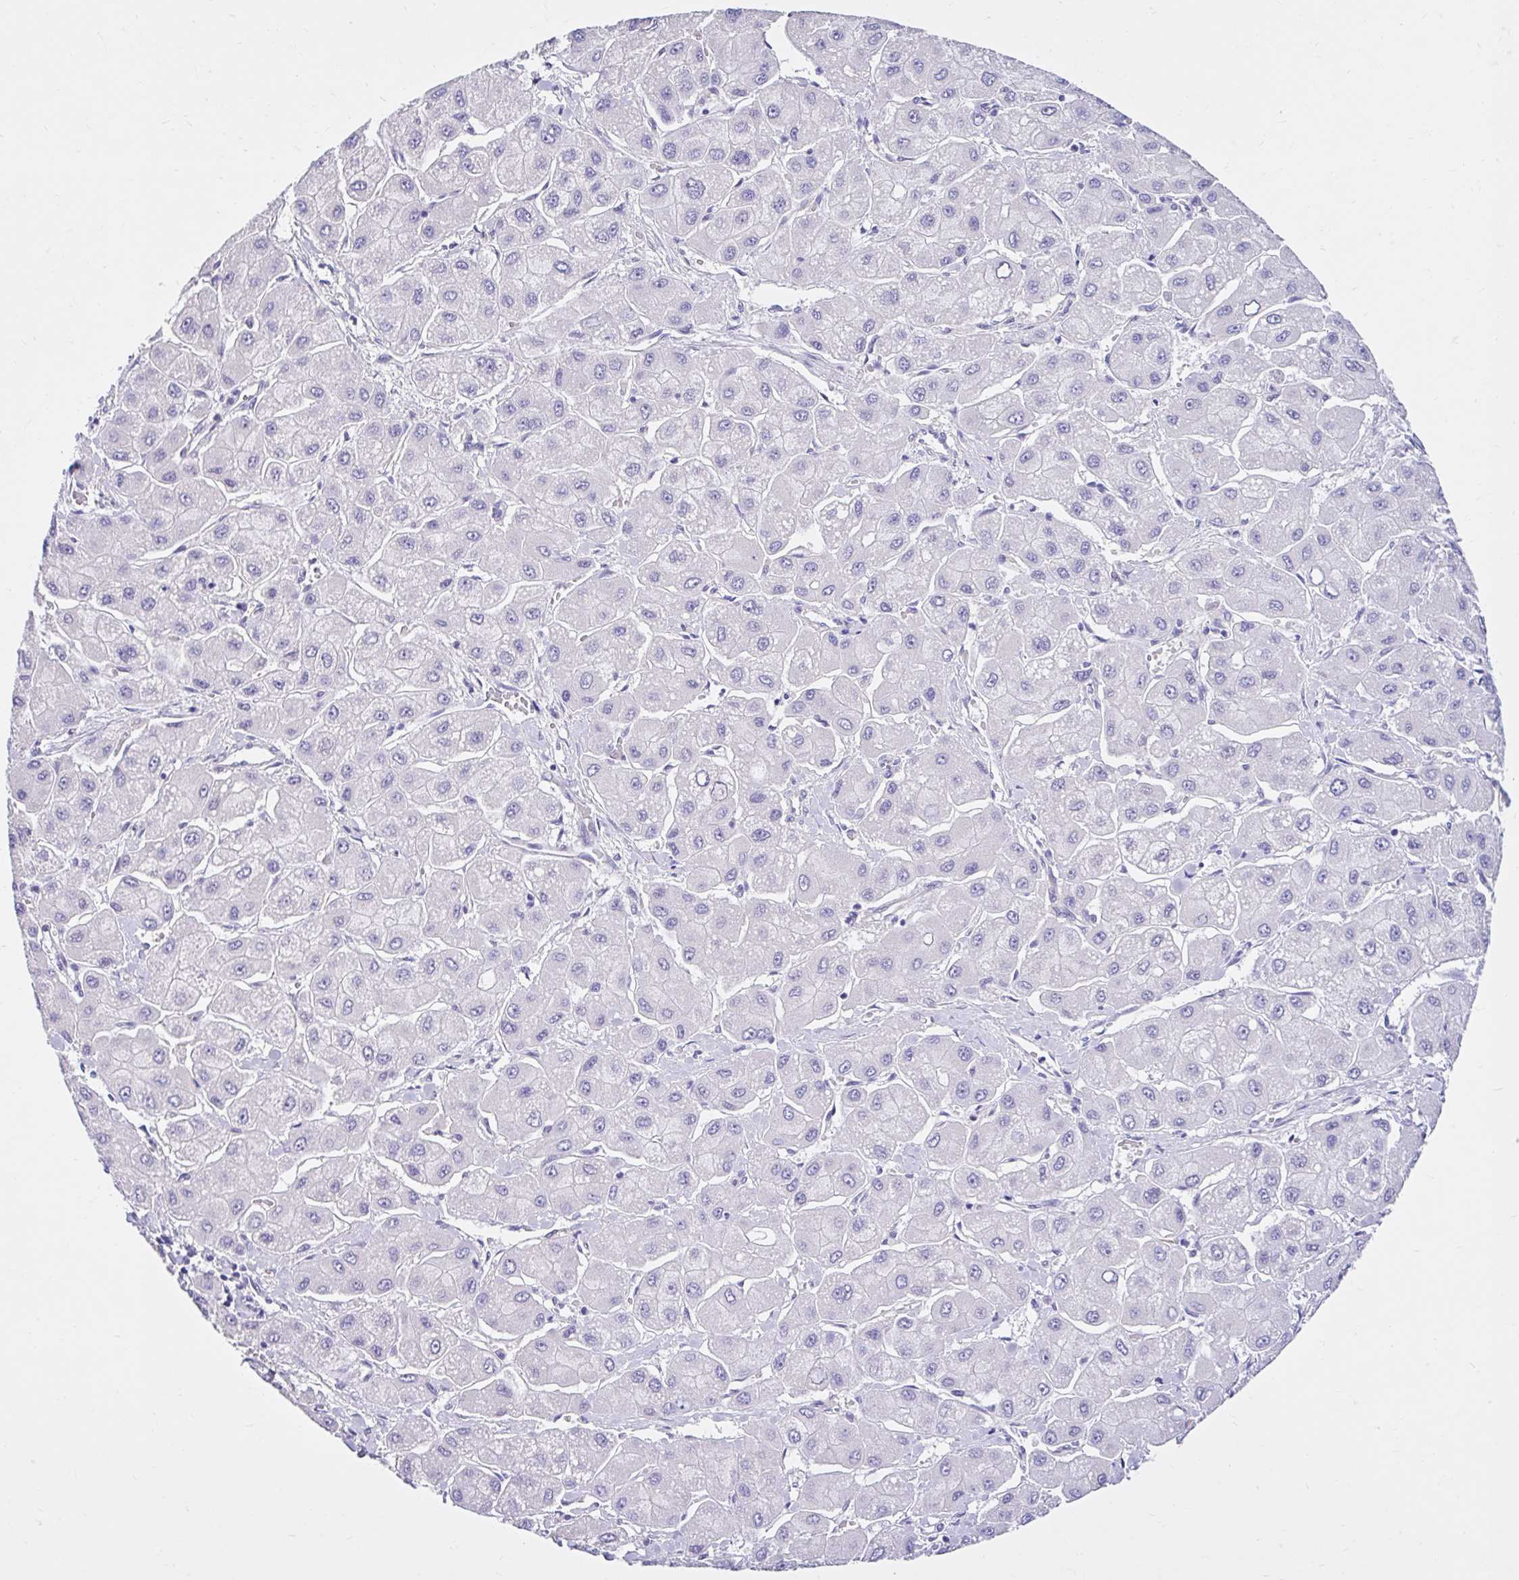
{"staining": {"intensity": "negative", "quantity": "none", "location": "none"}, "tissue": "liver cancer", "cell_type": "Tumor cells", "image_type": "cancer", "snomed": [{"axis": "morphology", "description": "Carcinoma, Hepatocellular, NOS"}, {"axis": "topography", "description": "Liver"}], "caption": "This is a histopathology image of immunohistochemistry staining of hepatocellular carcinoma (liver), which shows no positivity in tumor cells.", "gene": "NHLH2", "patient": {"sex": "male", "age": 40}}